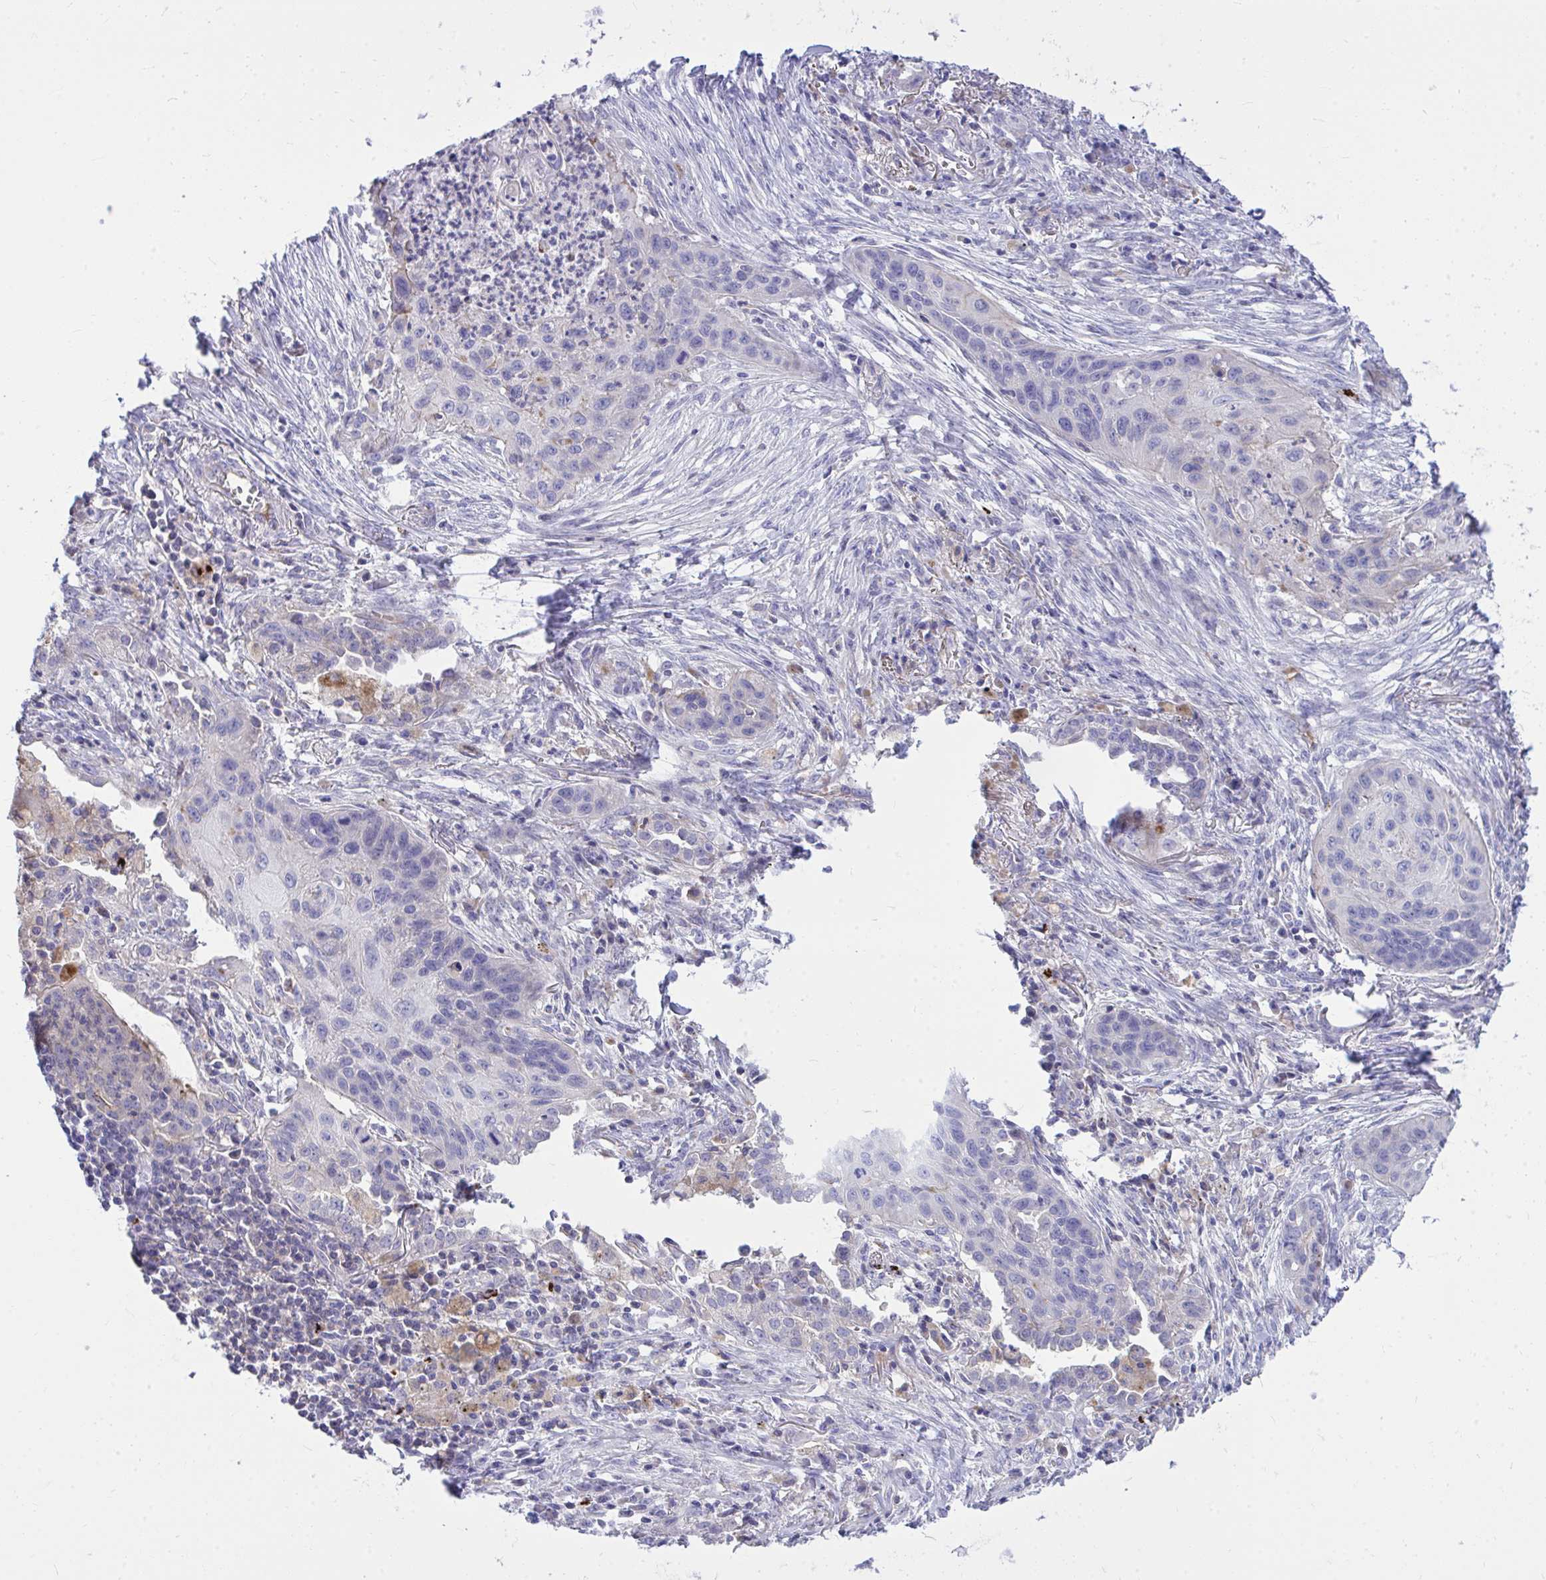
{"staining": {"intensity": "negative", "quantity": "none", "location": "none"}, "tissue": "lung cancer", "cell_type": "Tumor cells", "image_type": "cancer", "snomed": [{"axis": "morphology", "description": "Squamous cell carcinoma, NOS"}, {"axis": "topography", "description": "Lung"}], "caption": "DAB immunohistochemical staining of human squamous cell carcinoma (lung) demonstrates no significant expression in tumor cells.", "gene": "TP53I11", "patient": {"sex": "male", "age": 71}}